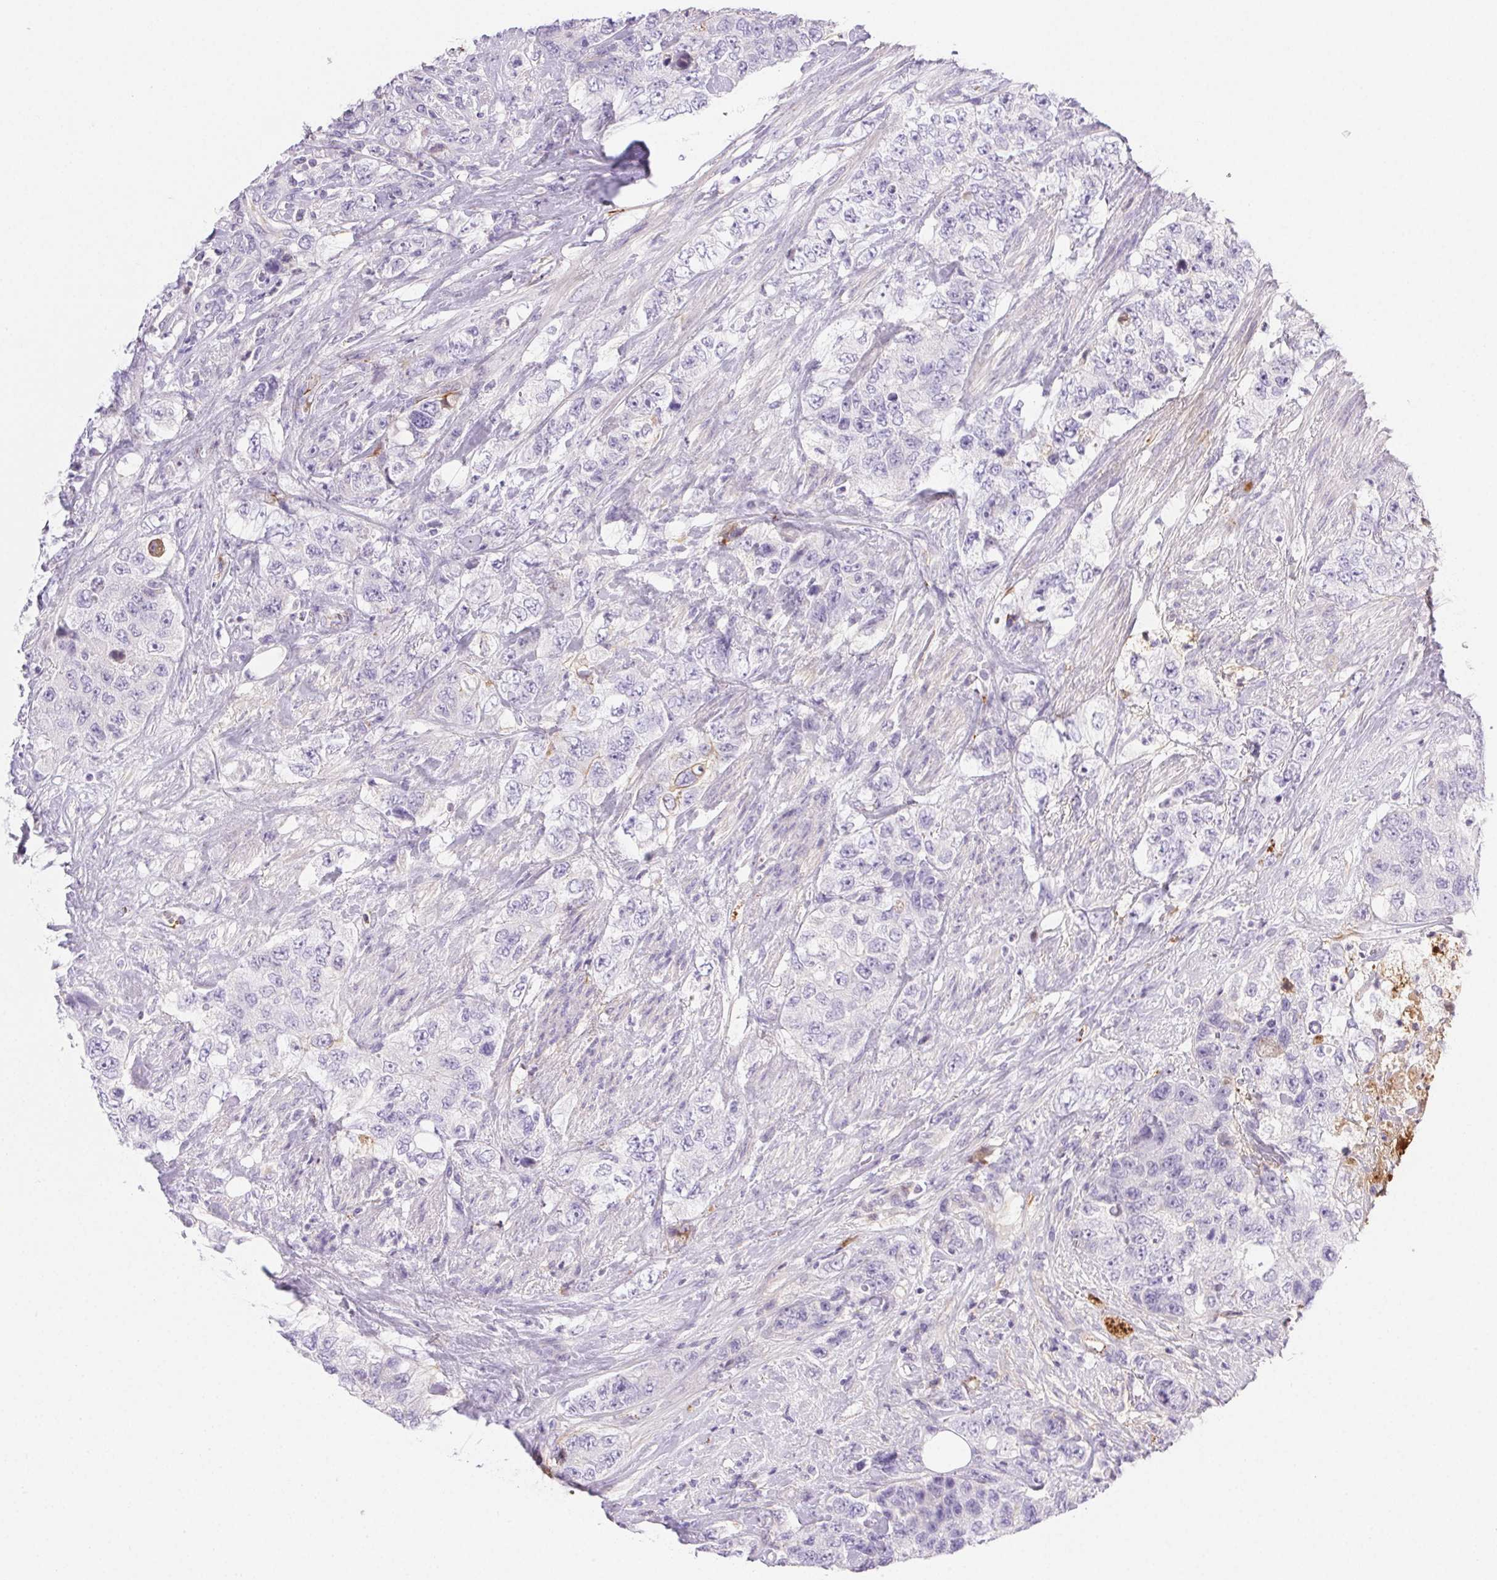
{"staining": {"intensity": "negative", "quantity": "none", "location": "none"}, "tissue": "urothelial cancer", "cell_type": "Tumor cells", "image_type": "cancer", "snomed": [{"axis": "morphology", "description": "Urothelial carcinoma, High grade"}, {"axis": "topography", "description": "Urinary bladder"}], "caption": "The micrograph reveals no significant staining in tumor cells of urothelial cancer.", "gene": "FGA", "patient": {"sex": "female", "age": 78}}